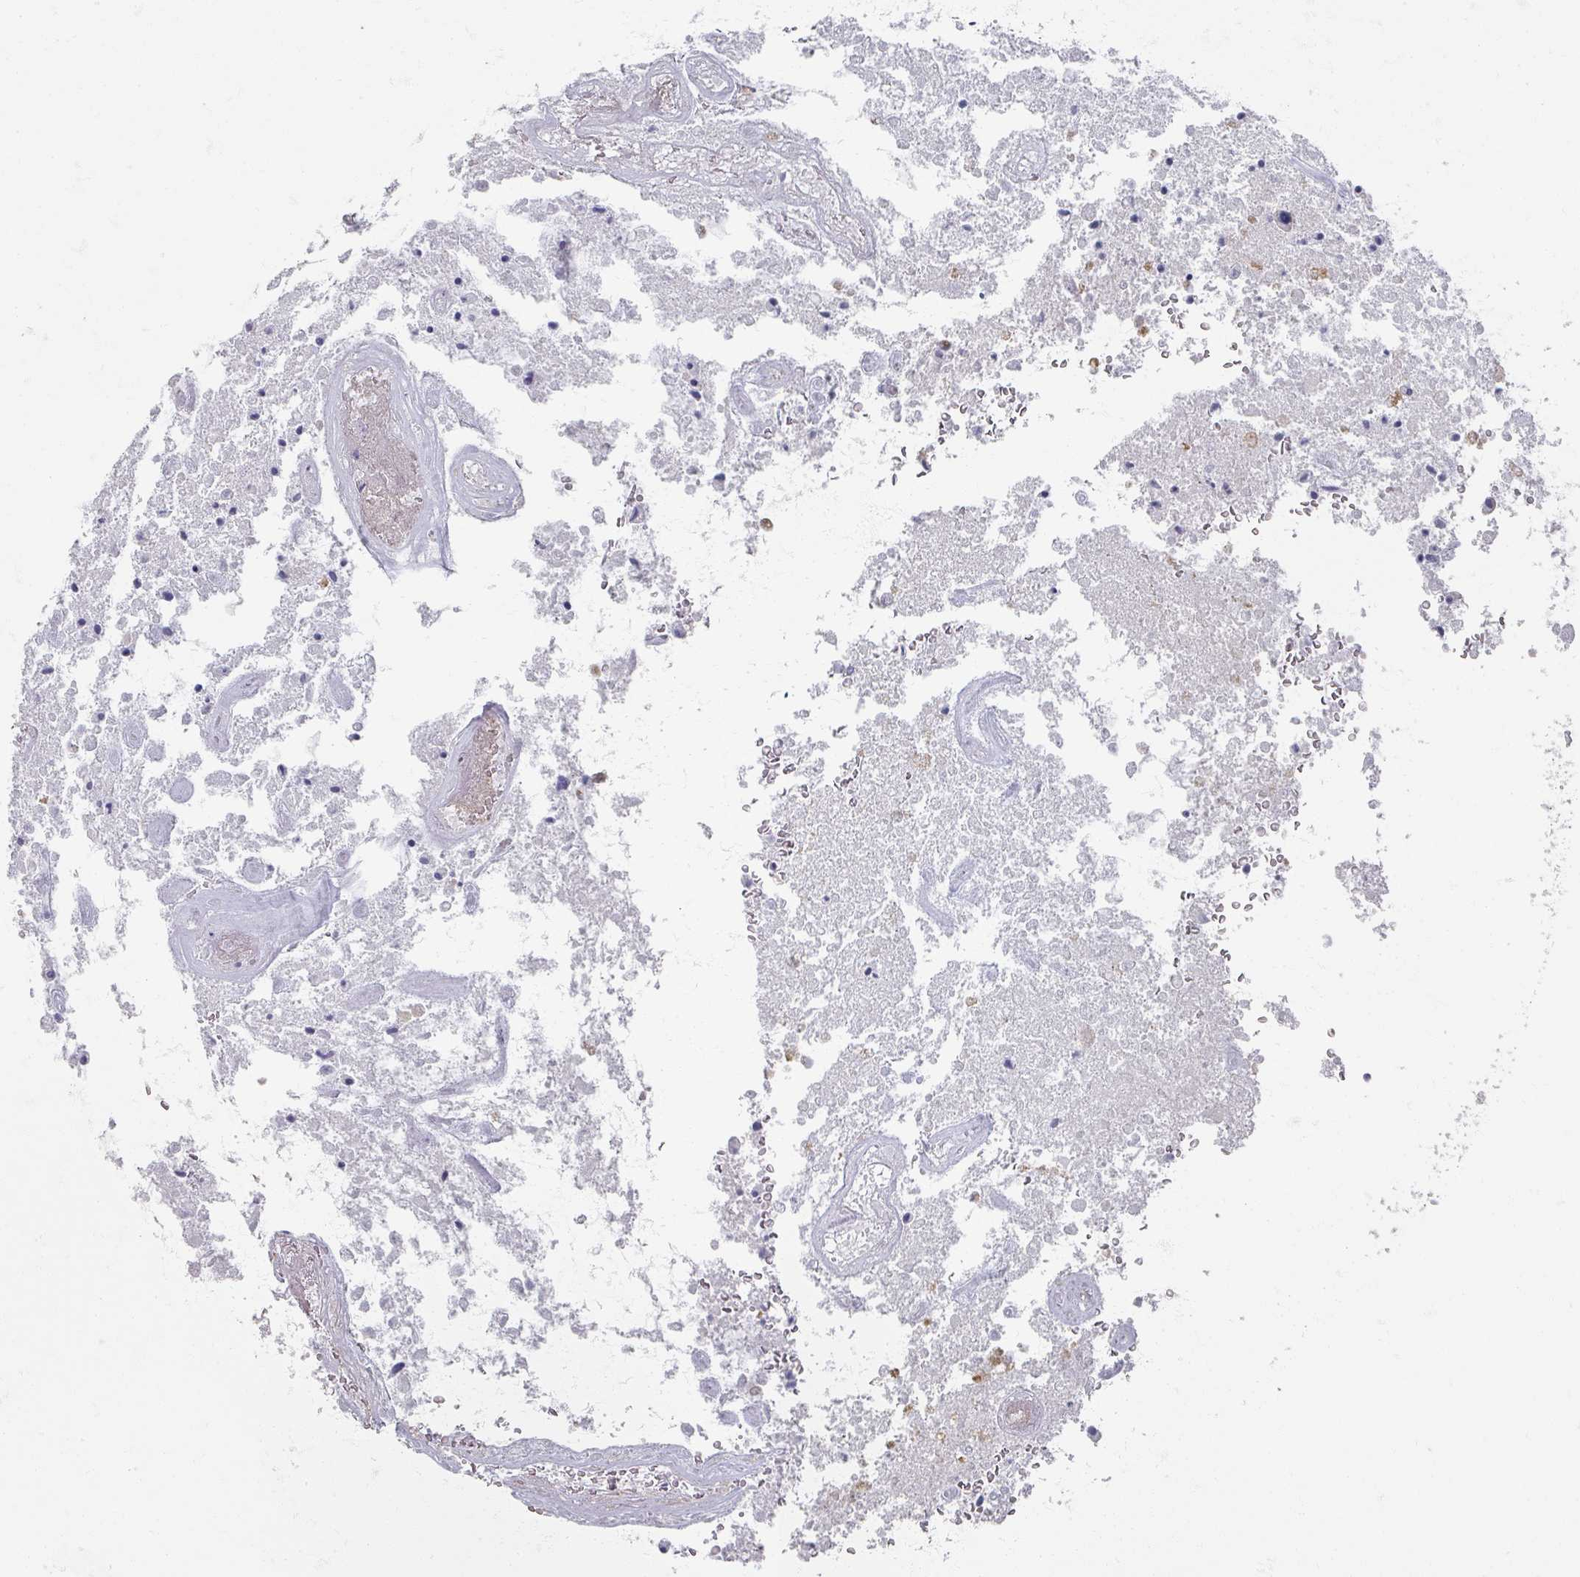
{"staining": {"intensity": "negative", "quantity": "none", "location": "none"}, "tissue": "glioma", "cell_type": "Tumor cells", "image_type": "cancer", "snomed": [{"axis": "morphology", "description": "Glioma, malignant, High grade"}, {"axis": "topography", "description": "Brain"}], "caption": "Tumor cells show no significant protein expression in glioma.", "gene": "OMG", "patient": {"sex": "male", "age": 47}}